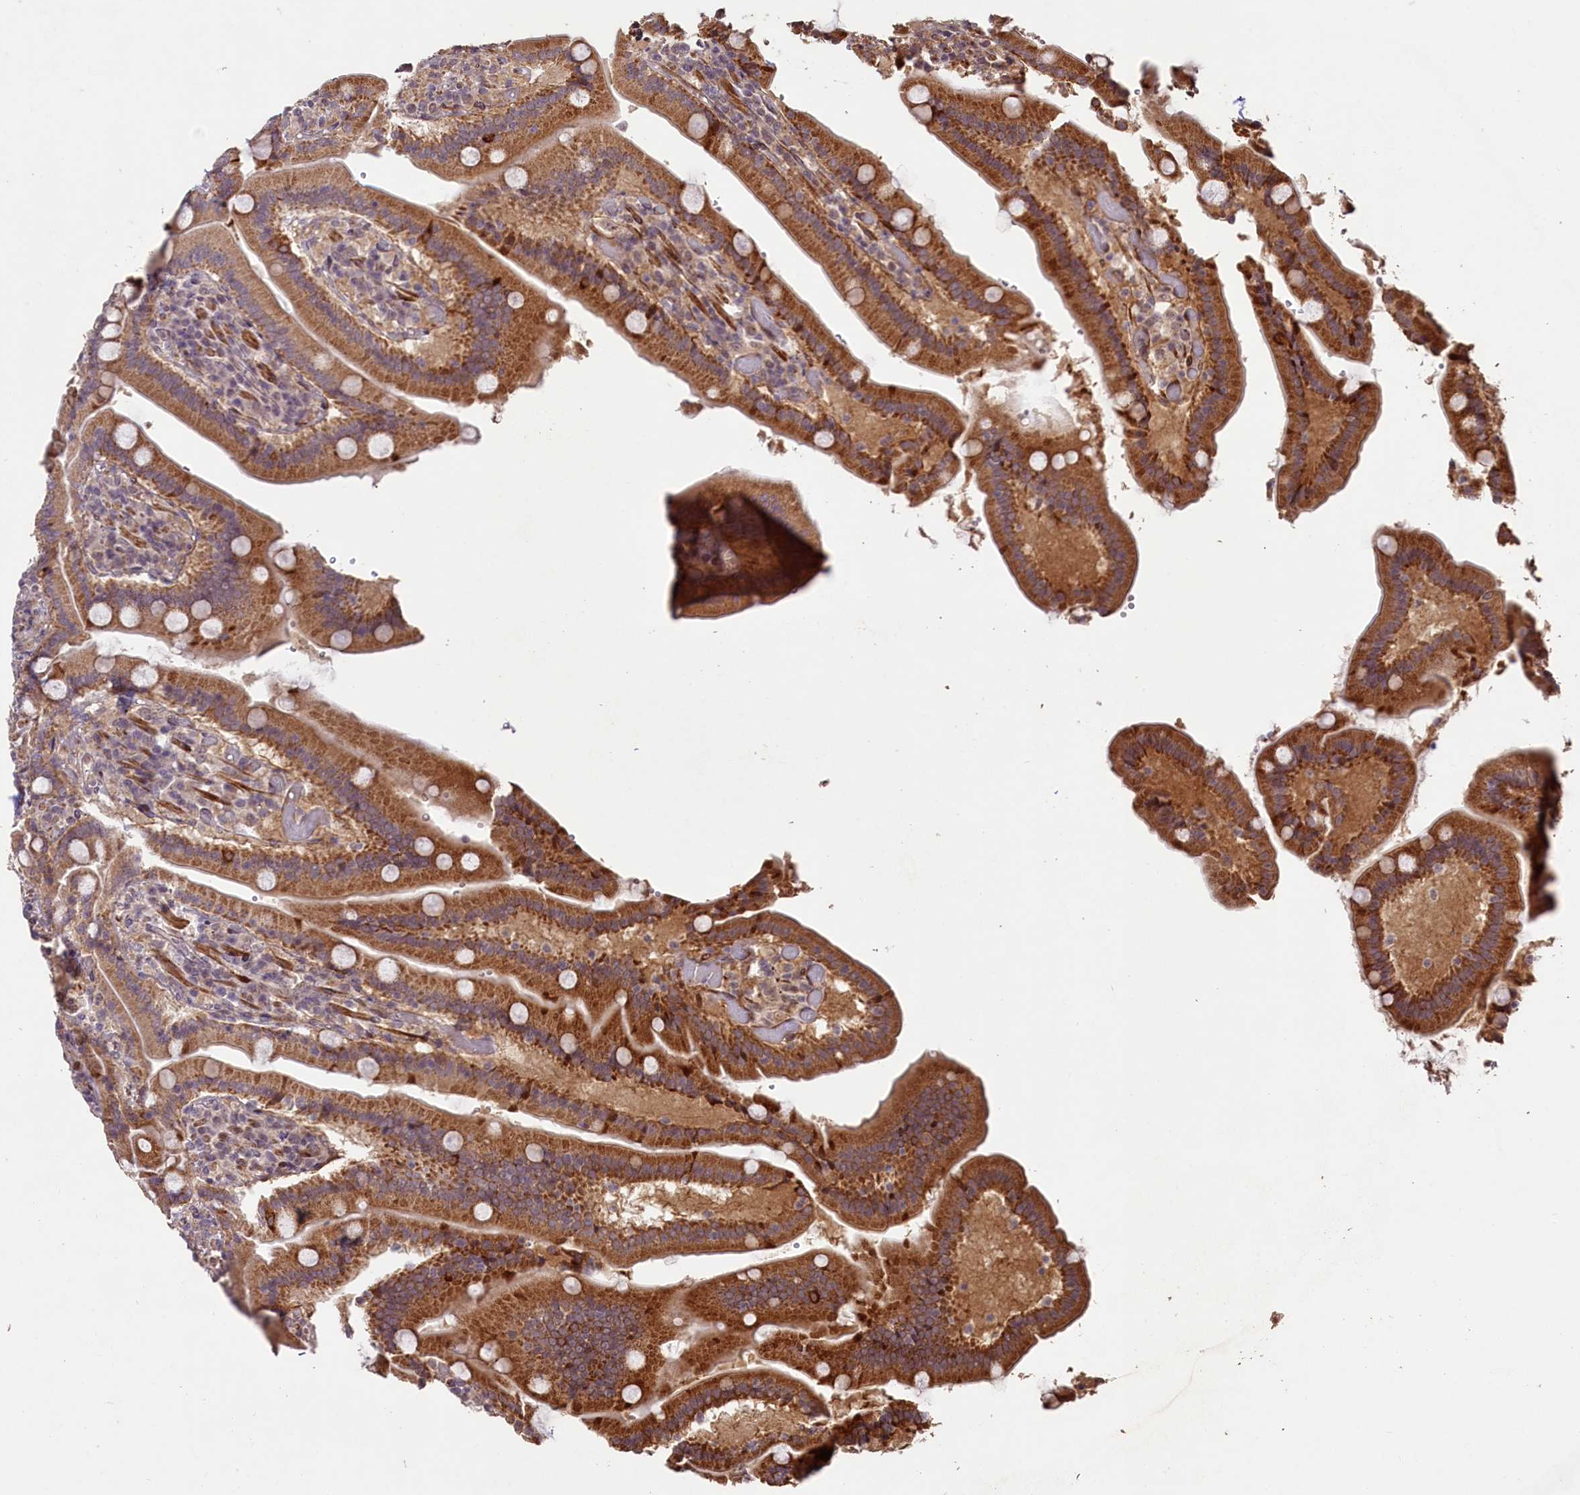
{"staining": {"intensity": "strong", "quantity": ">75%", "location": "cytoplasmic/membranous"}, "tissue": "duodenum", "cell_type": "Glandular cells", "image_type": "normal", "snomed": [{"axis": "morphology", "description": "Normal tissue, NOS"}, {"axis": "topography", "description": "Duodenum"}], "caption": "DAB immunohistochemical staining of benign human duodenum demonstrates strong cytoplasmic/membranous protein expression in about >75% of glandular cells. The staining is performed using DAB brown chromogen to label protein expression. The nuclei are counter-stained blue using hematoxylin.", "gene": "SHPRH", "patient": {"sex": "female", "age": 62}}